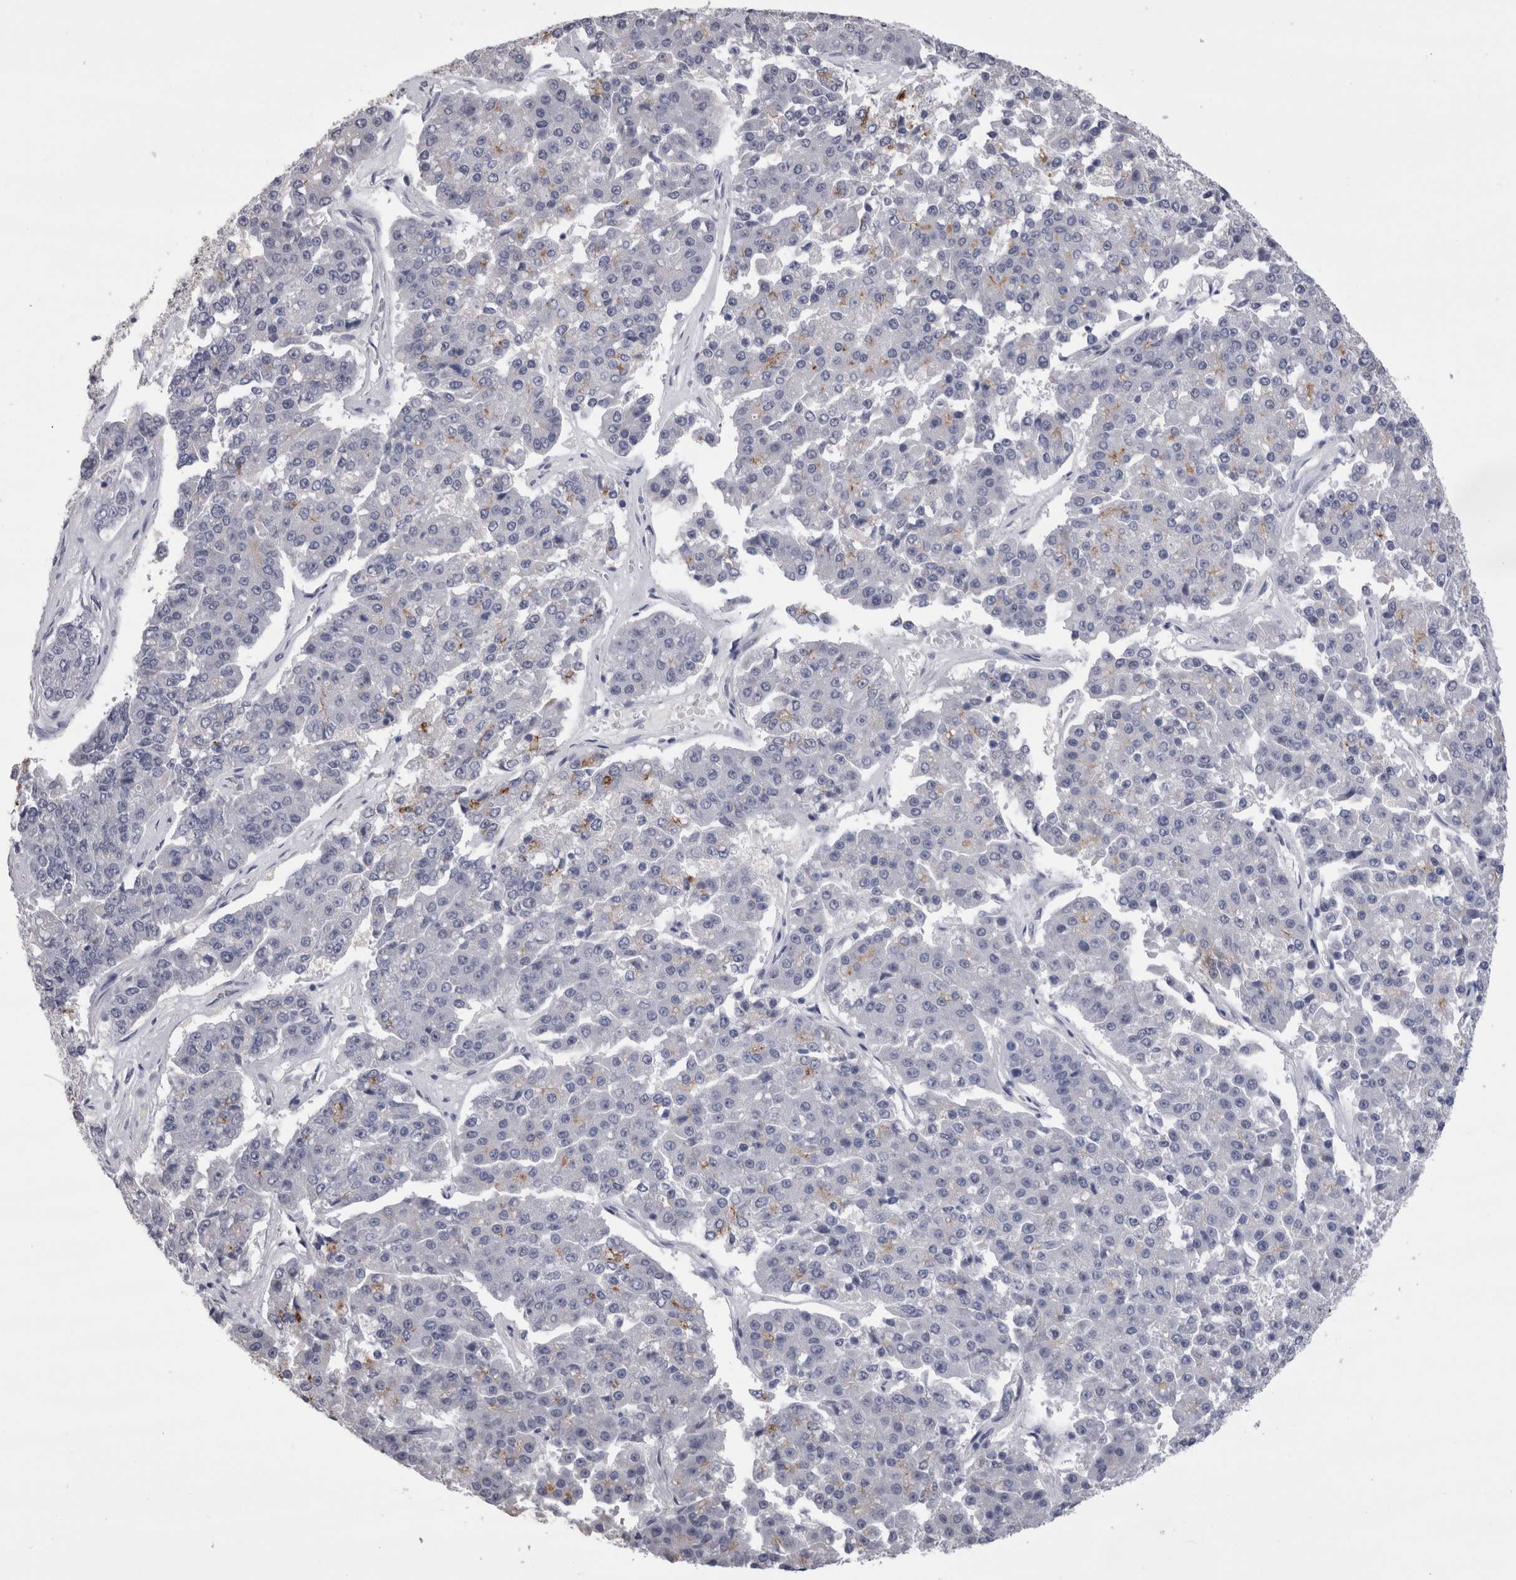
{"staining": {"intensity": "negative", "quantity": "none", "location": "none"}, "tissue": "pancreatic cancer", "cell_type": "Tumor cells", "image_type": "cancer", "snomed": [{"axis": "morphology", "description": "Adenocarcinoma, NOS"}, {"axis": "topography", "description": "Pancreas"}], "caption": "IHC micrograph of neoplastic tissue: human pancreatic adenocarcinoma stained with DAB (3,3'-diaminobenzidine) reveals no significant protein staining in tumor cells.", "gene": "CDHR5", "patient": {"sex": "male", "age": 50}}